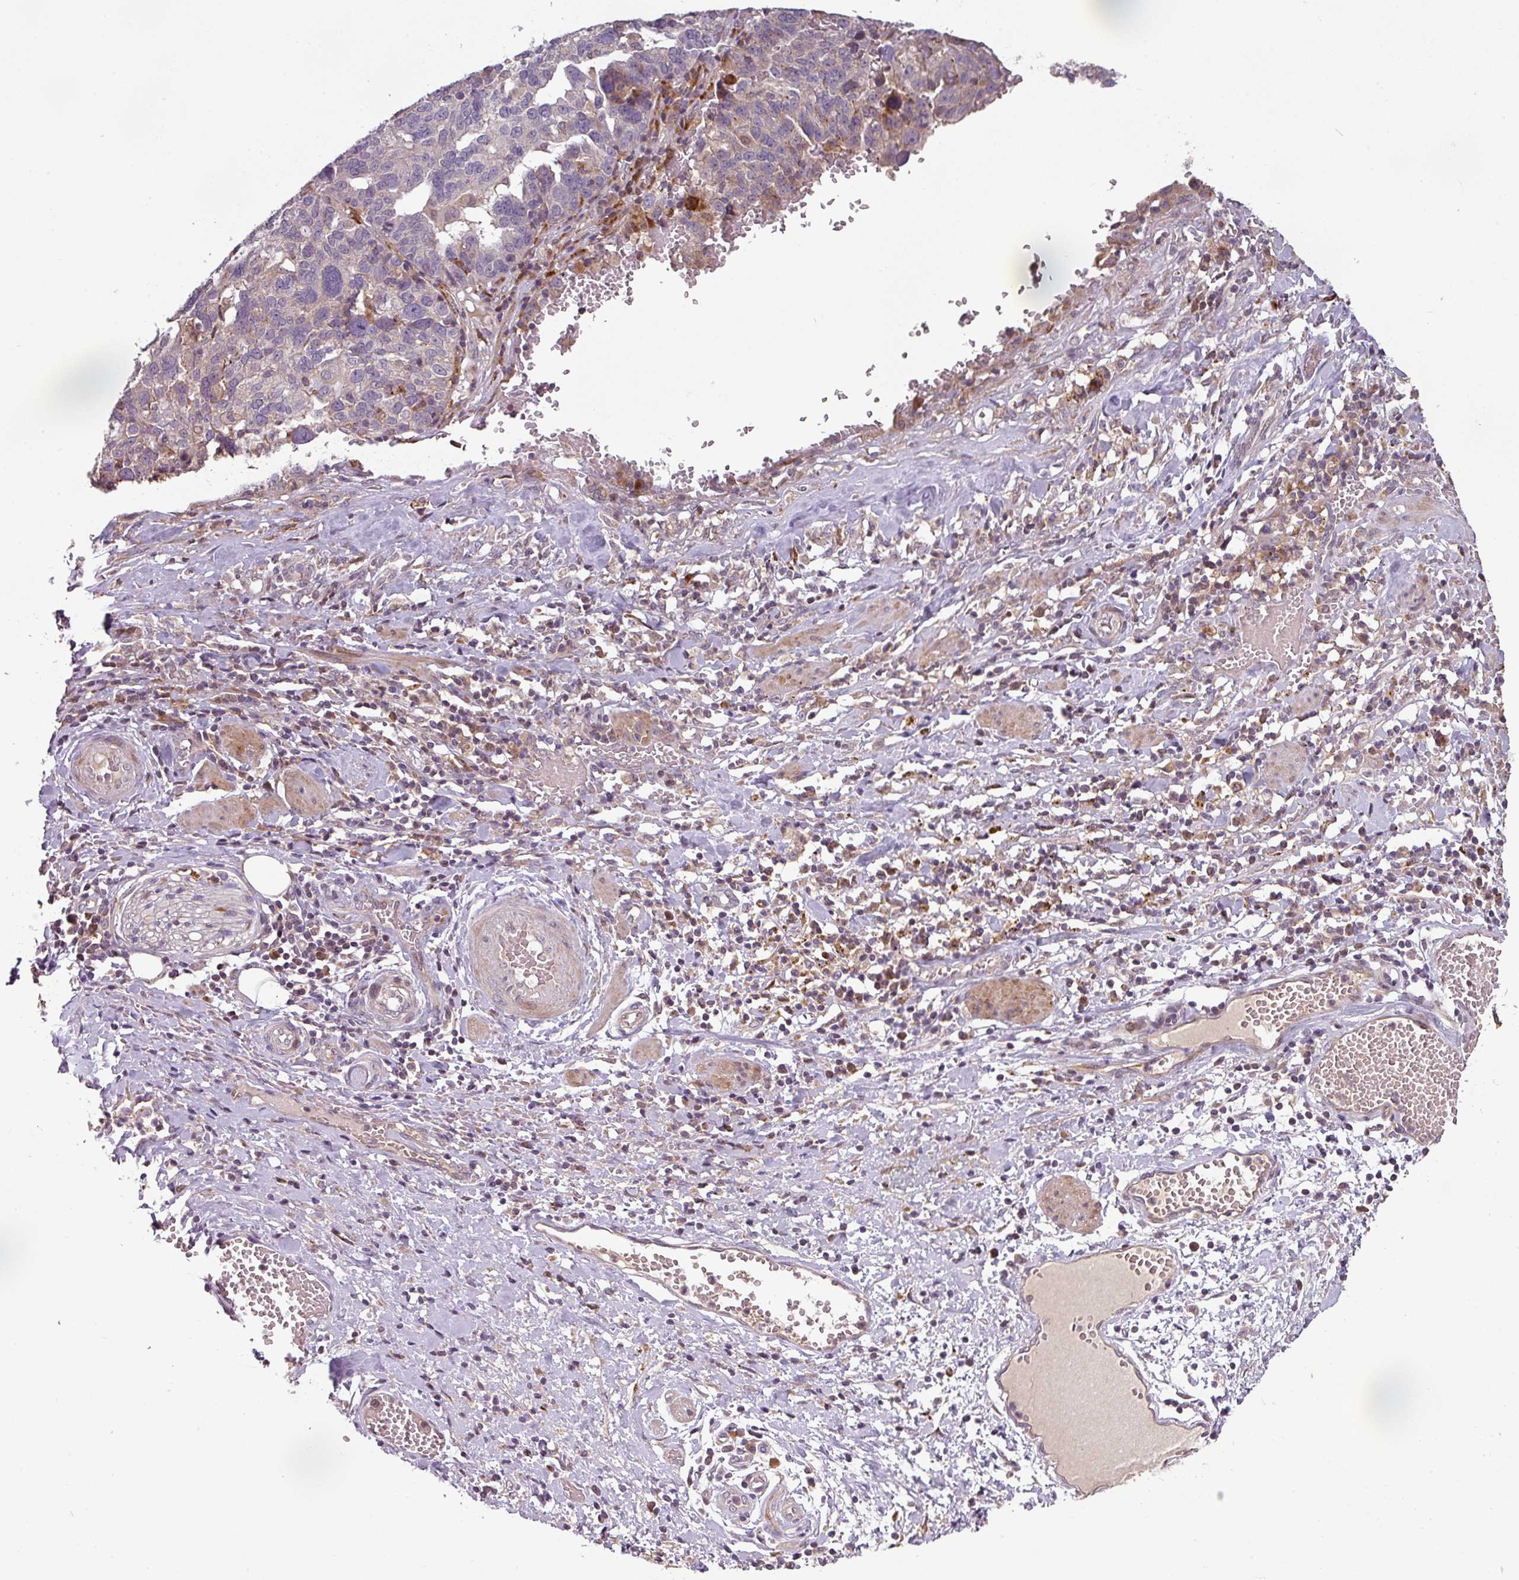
{"staining": {"intensity": "negative", "quantity": "none", "location": "none"}, "tissue": "ovarian cancer", "cell_type": "Tumor cells", "image_type": "cancer", "snomed": [{"axis": "morphology", "description": "Cystadenocarcinoma, serous, NOS"}, {"axis": "topography", "description": "Ovary"}], "caption": "Micrograph shows no protein expression in tumor cells of ovarian cancer (serous cystadenocarcinoma) tissue.", "gene": "SPCS3", "patient": {"sex": "female", "age": 59}}